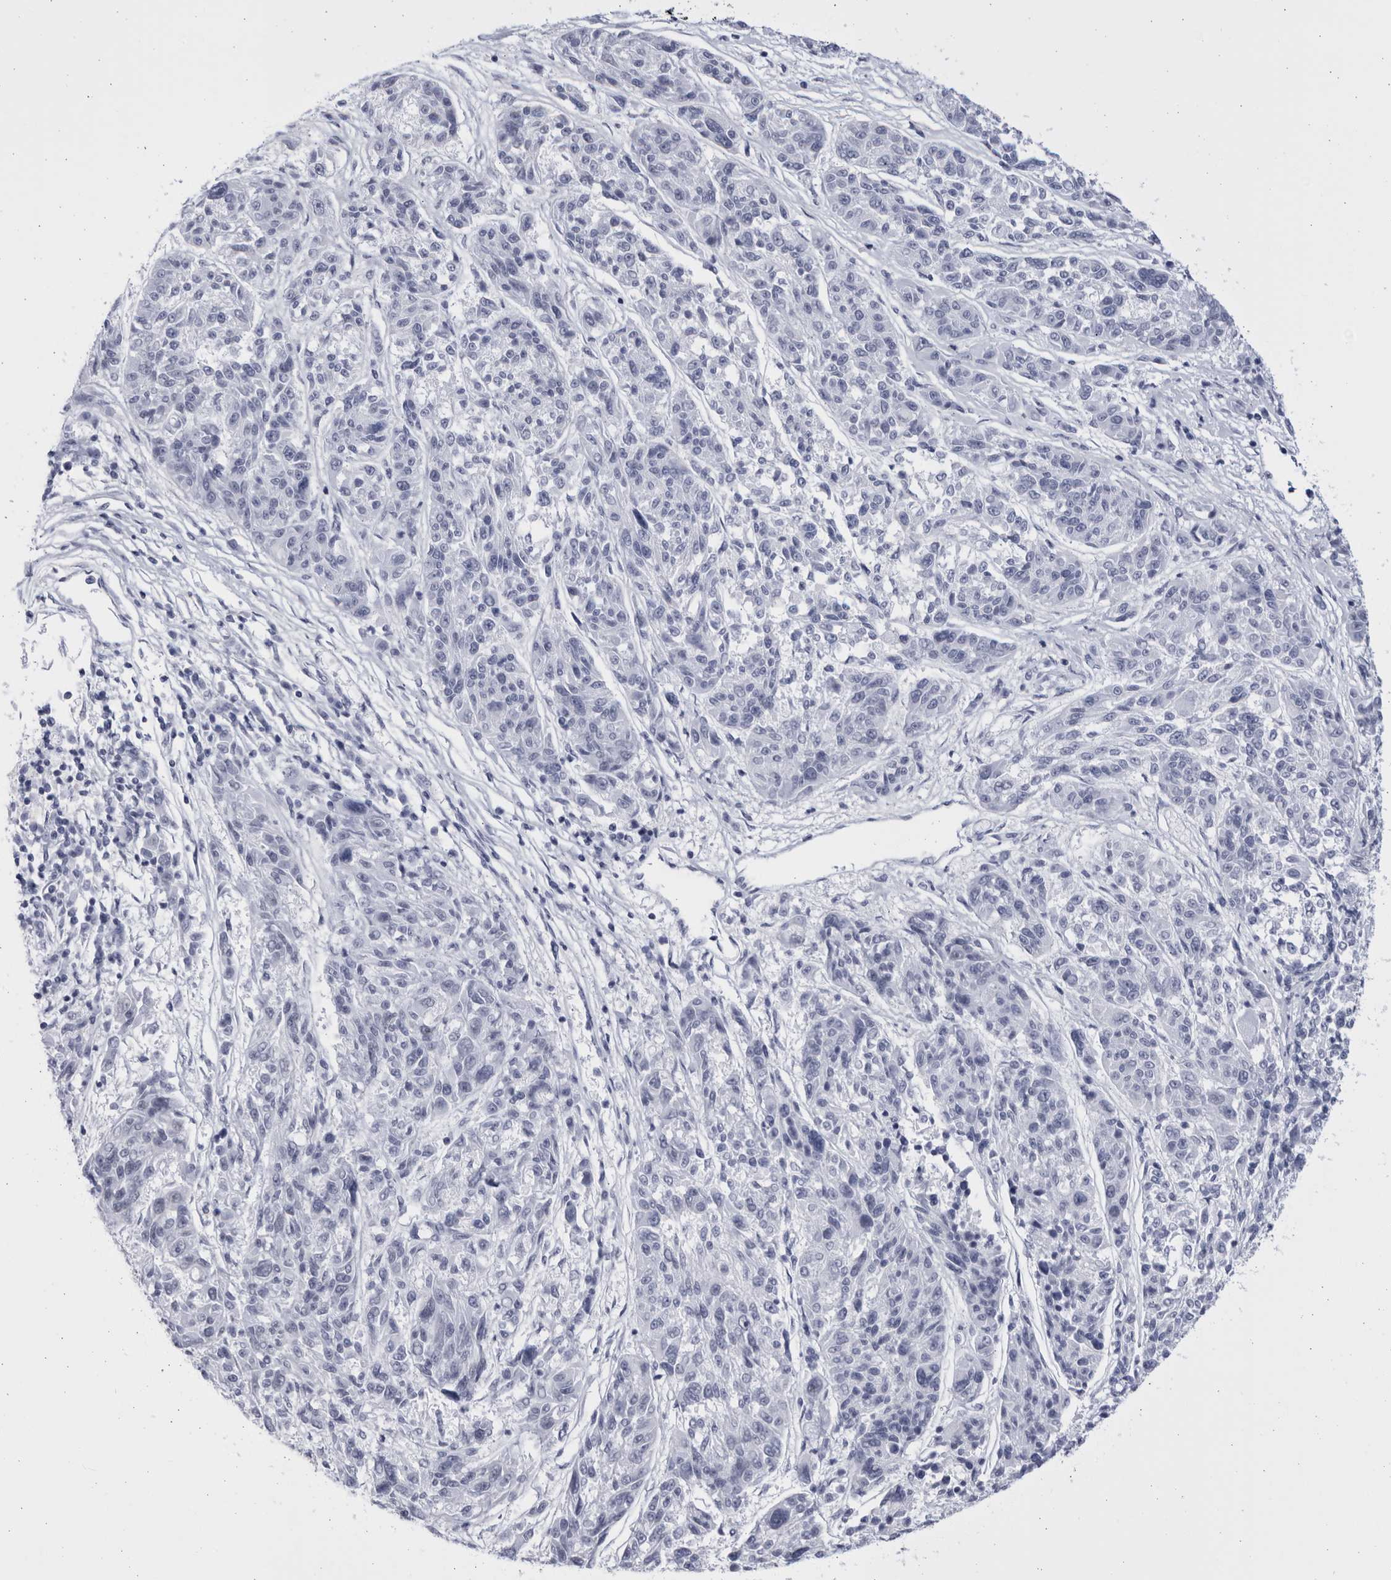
{"staining": {"intensity": "negative", "quantity": "none", "location": "none"}, "tissue": "melanoma", "cell_type": "Tumor cells", "image_type": "cancer", "snomed": [{"axis": "morphology", "description": "Malignant melanoma, NOS"}, {"axis": "topography", "description": "Skin"}], "caption": "High magnification brightfield microscopy of malignant melanoma stained with DAB (brown) and counterstained with hematoxylin (blue): tumor cells show no significant positivity.", "gene": "CCDC181", "patient": {"sex": "male", "age": 53}}